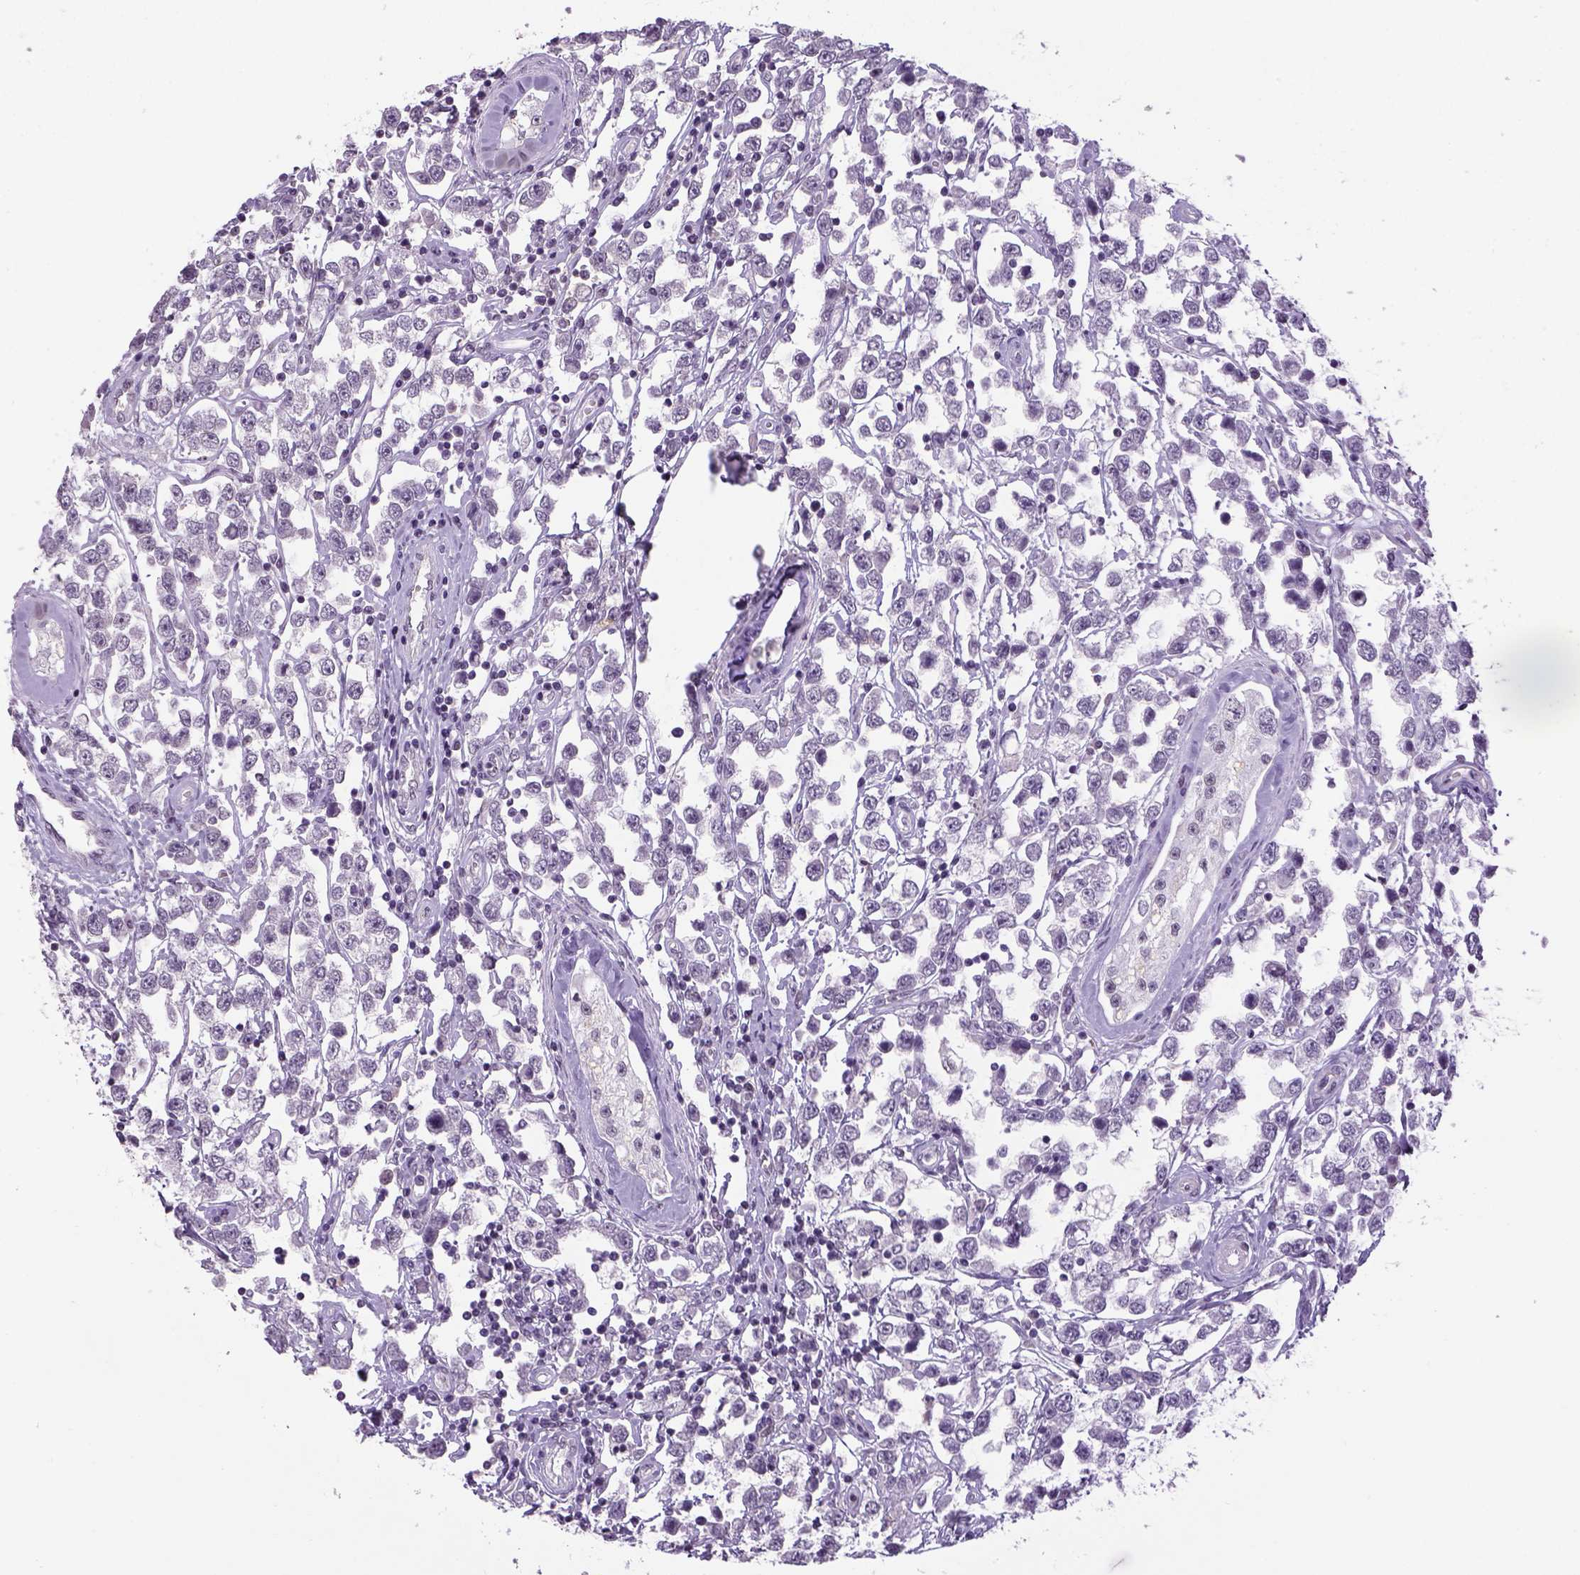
{"staining": {"intensity": "negative", "quantity": "none", "location": "none"}, "tissue": "testis cancer", "cell_type": "Tumor cells", "image_type": "cancer", "snomed": [{"axis": "morphology", "description": "Seminoma, NOS"}, {"axis": "topography", "description": "Testis"}], "caption": "IHC image of neoplastic tissue: seminoma (testis) stained with DAB (3,3'-diaminobenzidine) exhibits no significant protein staining in tumor cells. (Stains: DAB (3,3'-diaminobenzidine) IHC with hematoxylin counter stain, Microscopy: brightfield microscopy at high magnification).", "gene": "PRRT1", "patient": {"sex": "male", "age": 34}}